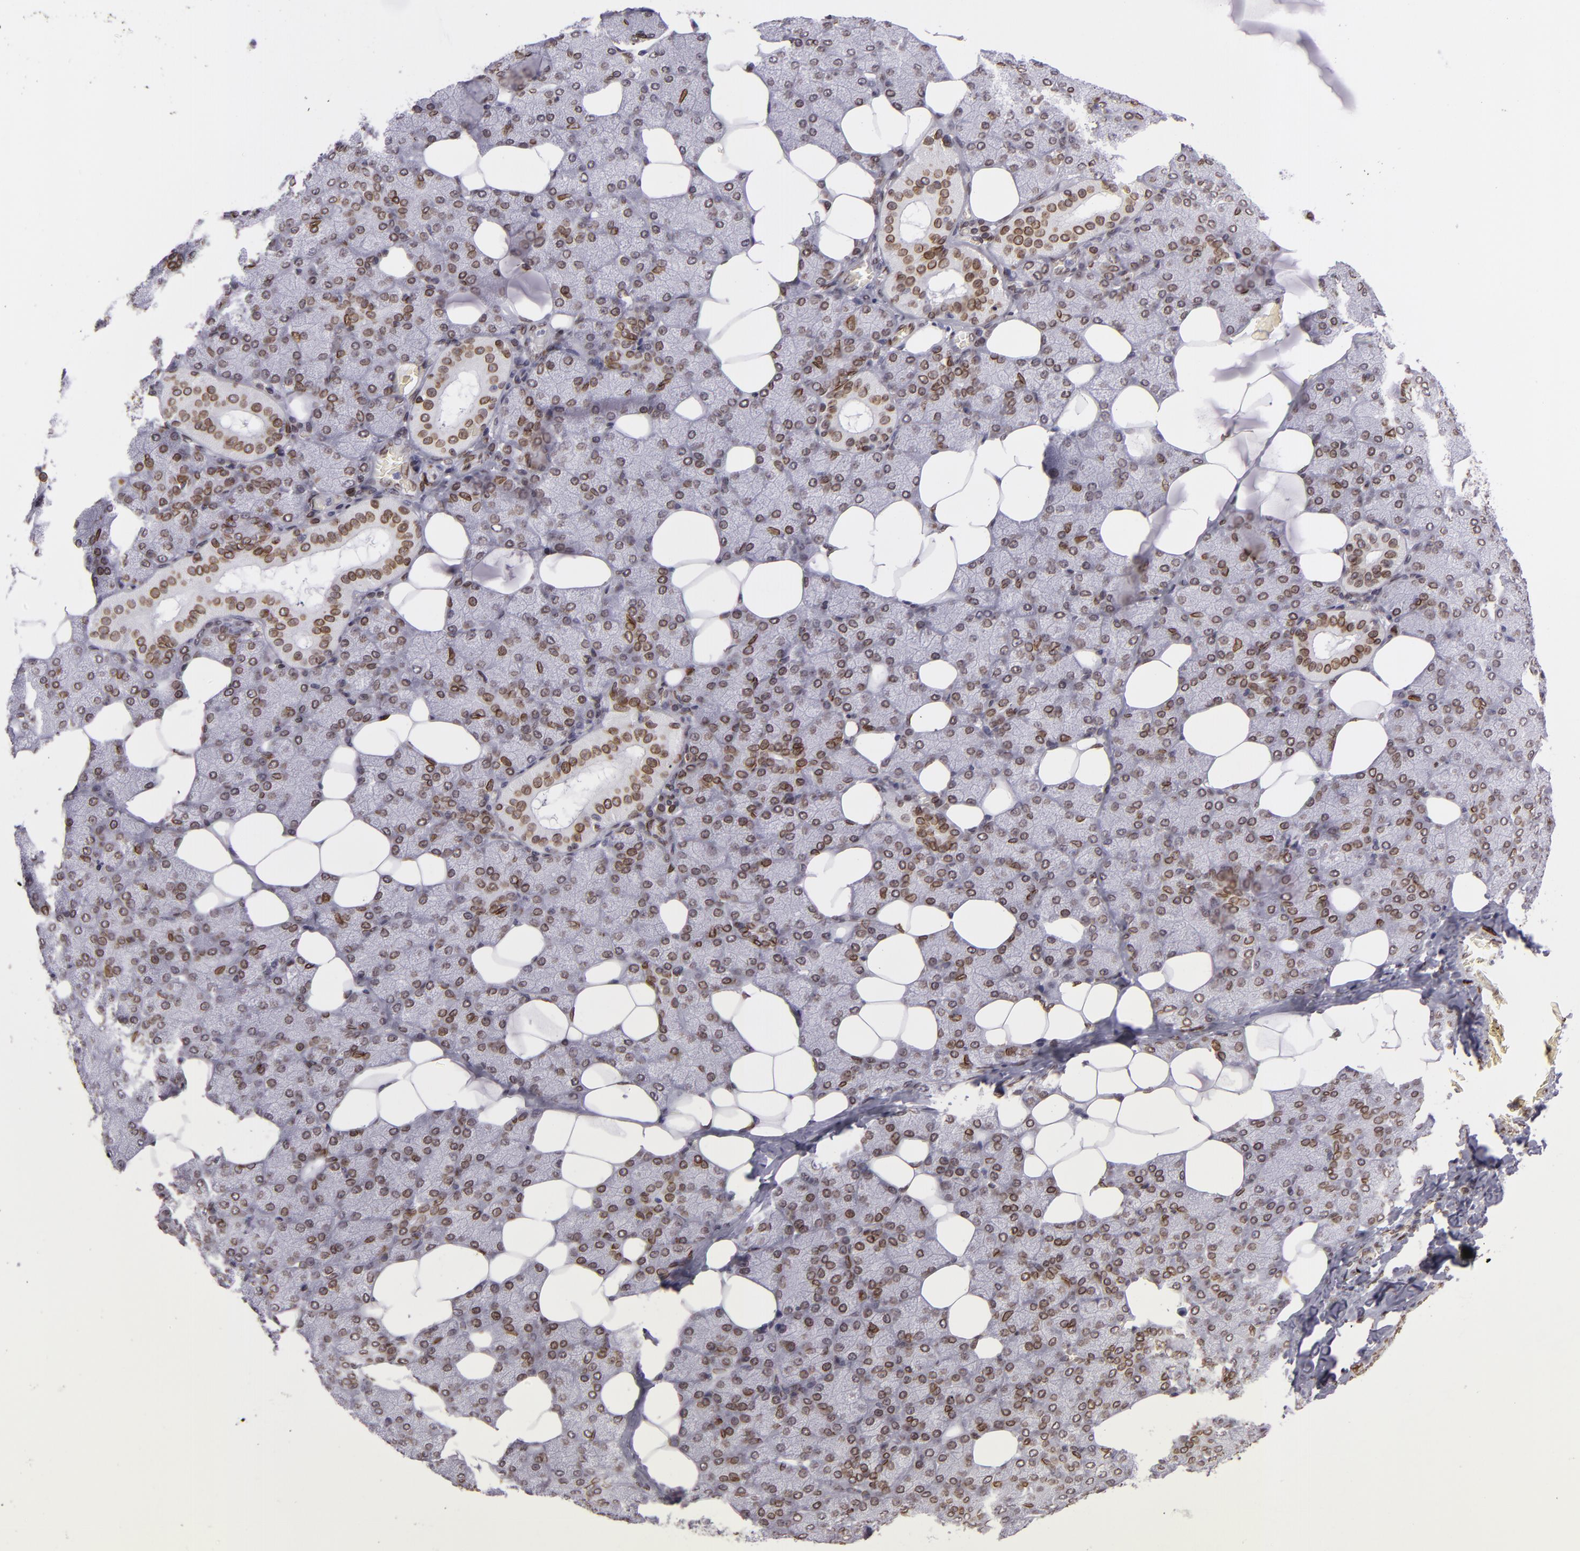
{"staining": {"intensity": "moderate", "quantity": ">75%", "location": "nuclear"}, "tissue": "salivary gland", "cell_type": "Glandular cells", "image_type": "normal", "snomed": [{"axis": "morphology", "description": "Normal tissue, NOS"}, {"axis": "topography", "description": "Lymph node"}, {"axis": "topography", "description": "Salivary gland"}], "caption": "Immunohistochemical staining of normal human salivary gland exhibits moderate nuclear protein positivity in approximately >75% of glandular cells.", "gene": "EMD", "patient": {"sex": "male", "age": 8}}